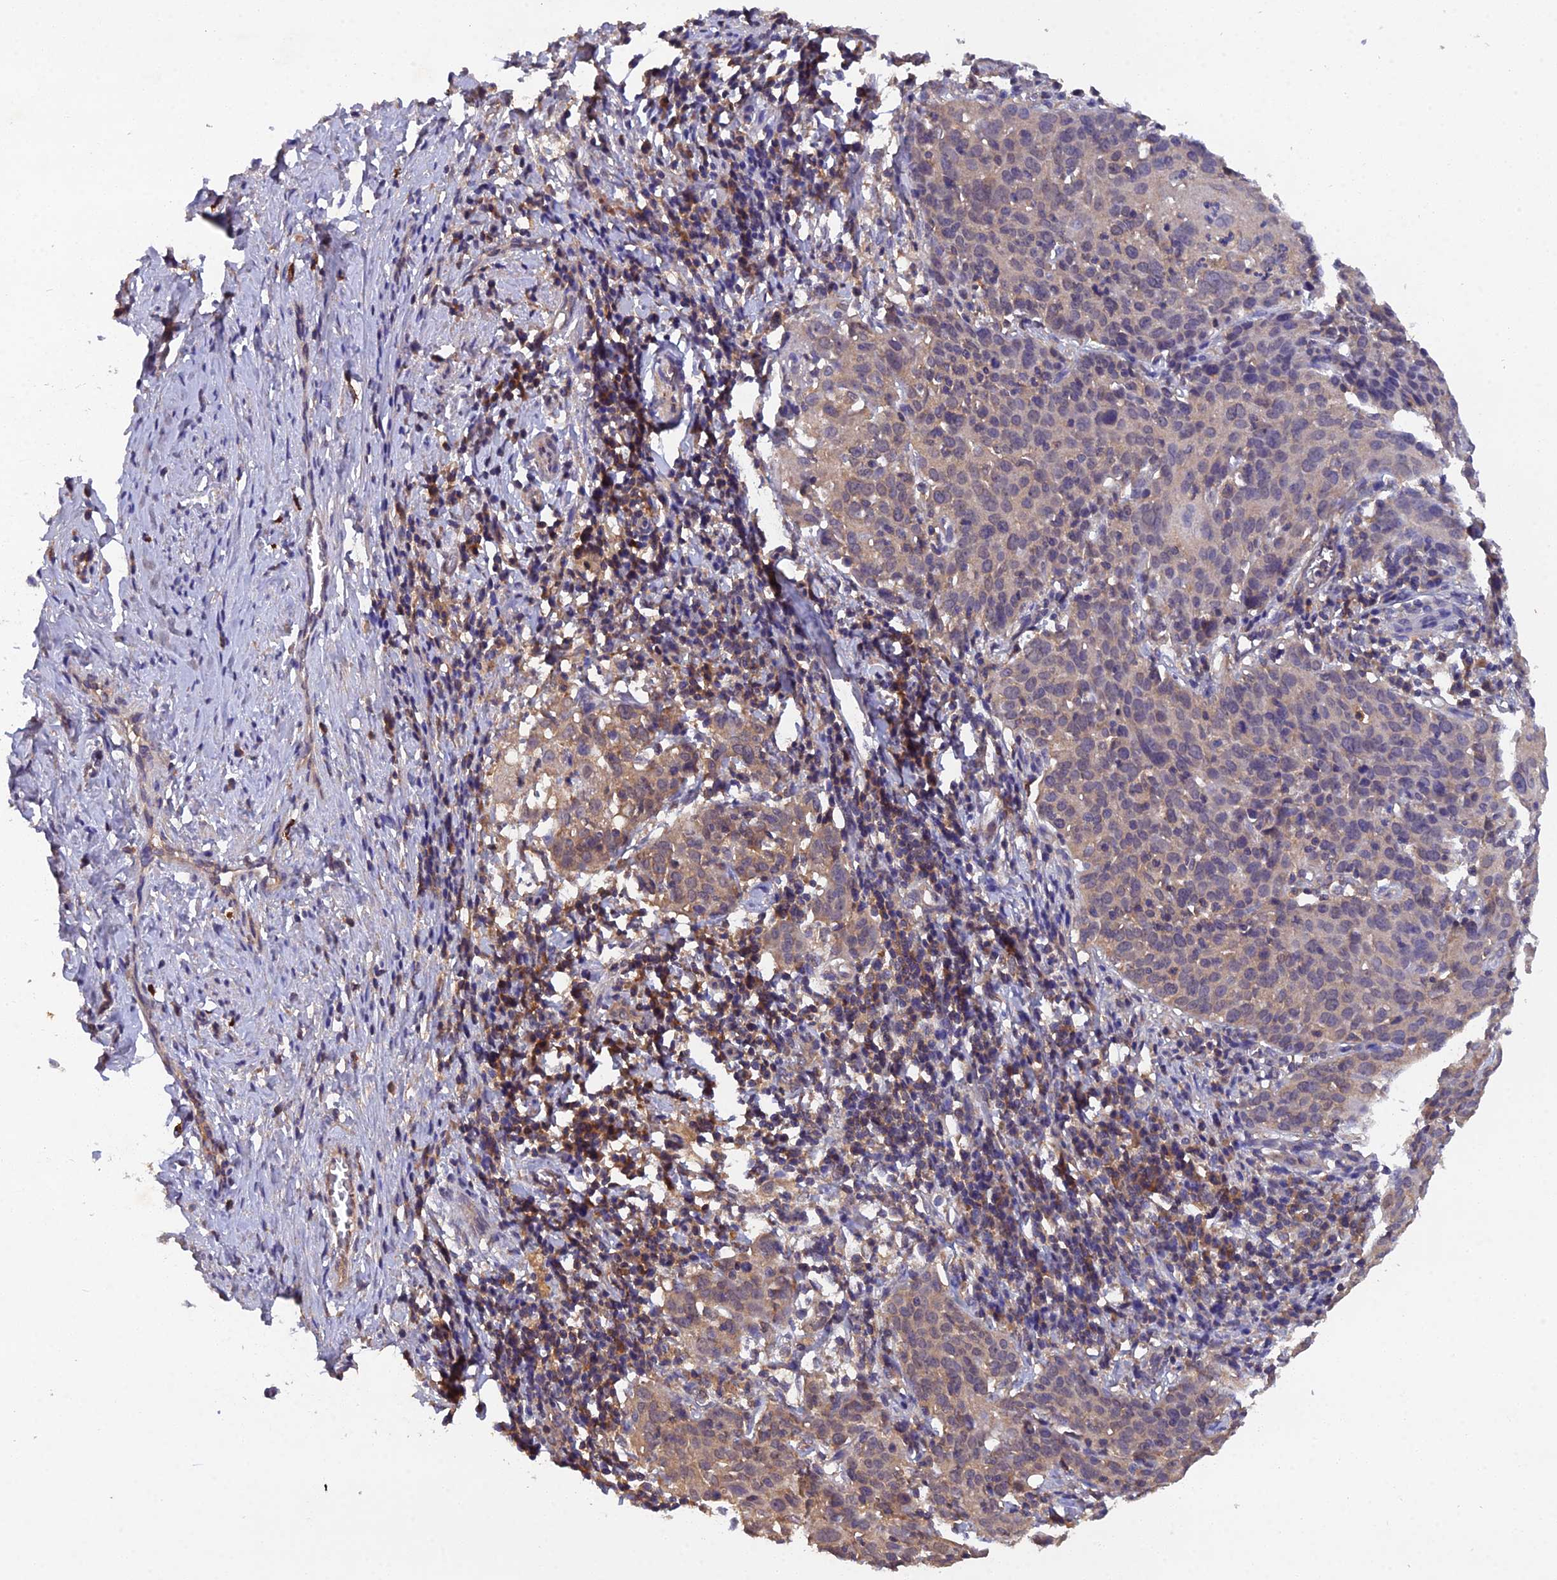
{"staining": {"intensity": "weak", "quantity": "25%-75%", "location": "cytoplasmic/membranous"}, "tissue": "cervical cancer", "cell_type": "Tumor cells", "image_type": "cancer", "snomed": [{"axis": "morphology", "description": "Squamous cell carcinoma, NOS"}, {"axis": "topography", "description": "Cervix"}], "caption": "Cervical squamous cell carcinoma stained with a brown dye displays weak cytoplasmic/membranous positive expression in approximately 25%-75% of tumor cells.", "gene": "TMEM258", "patient": {"sex": "female", "age": 50}}